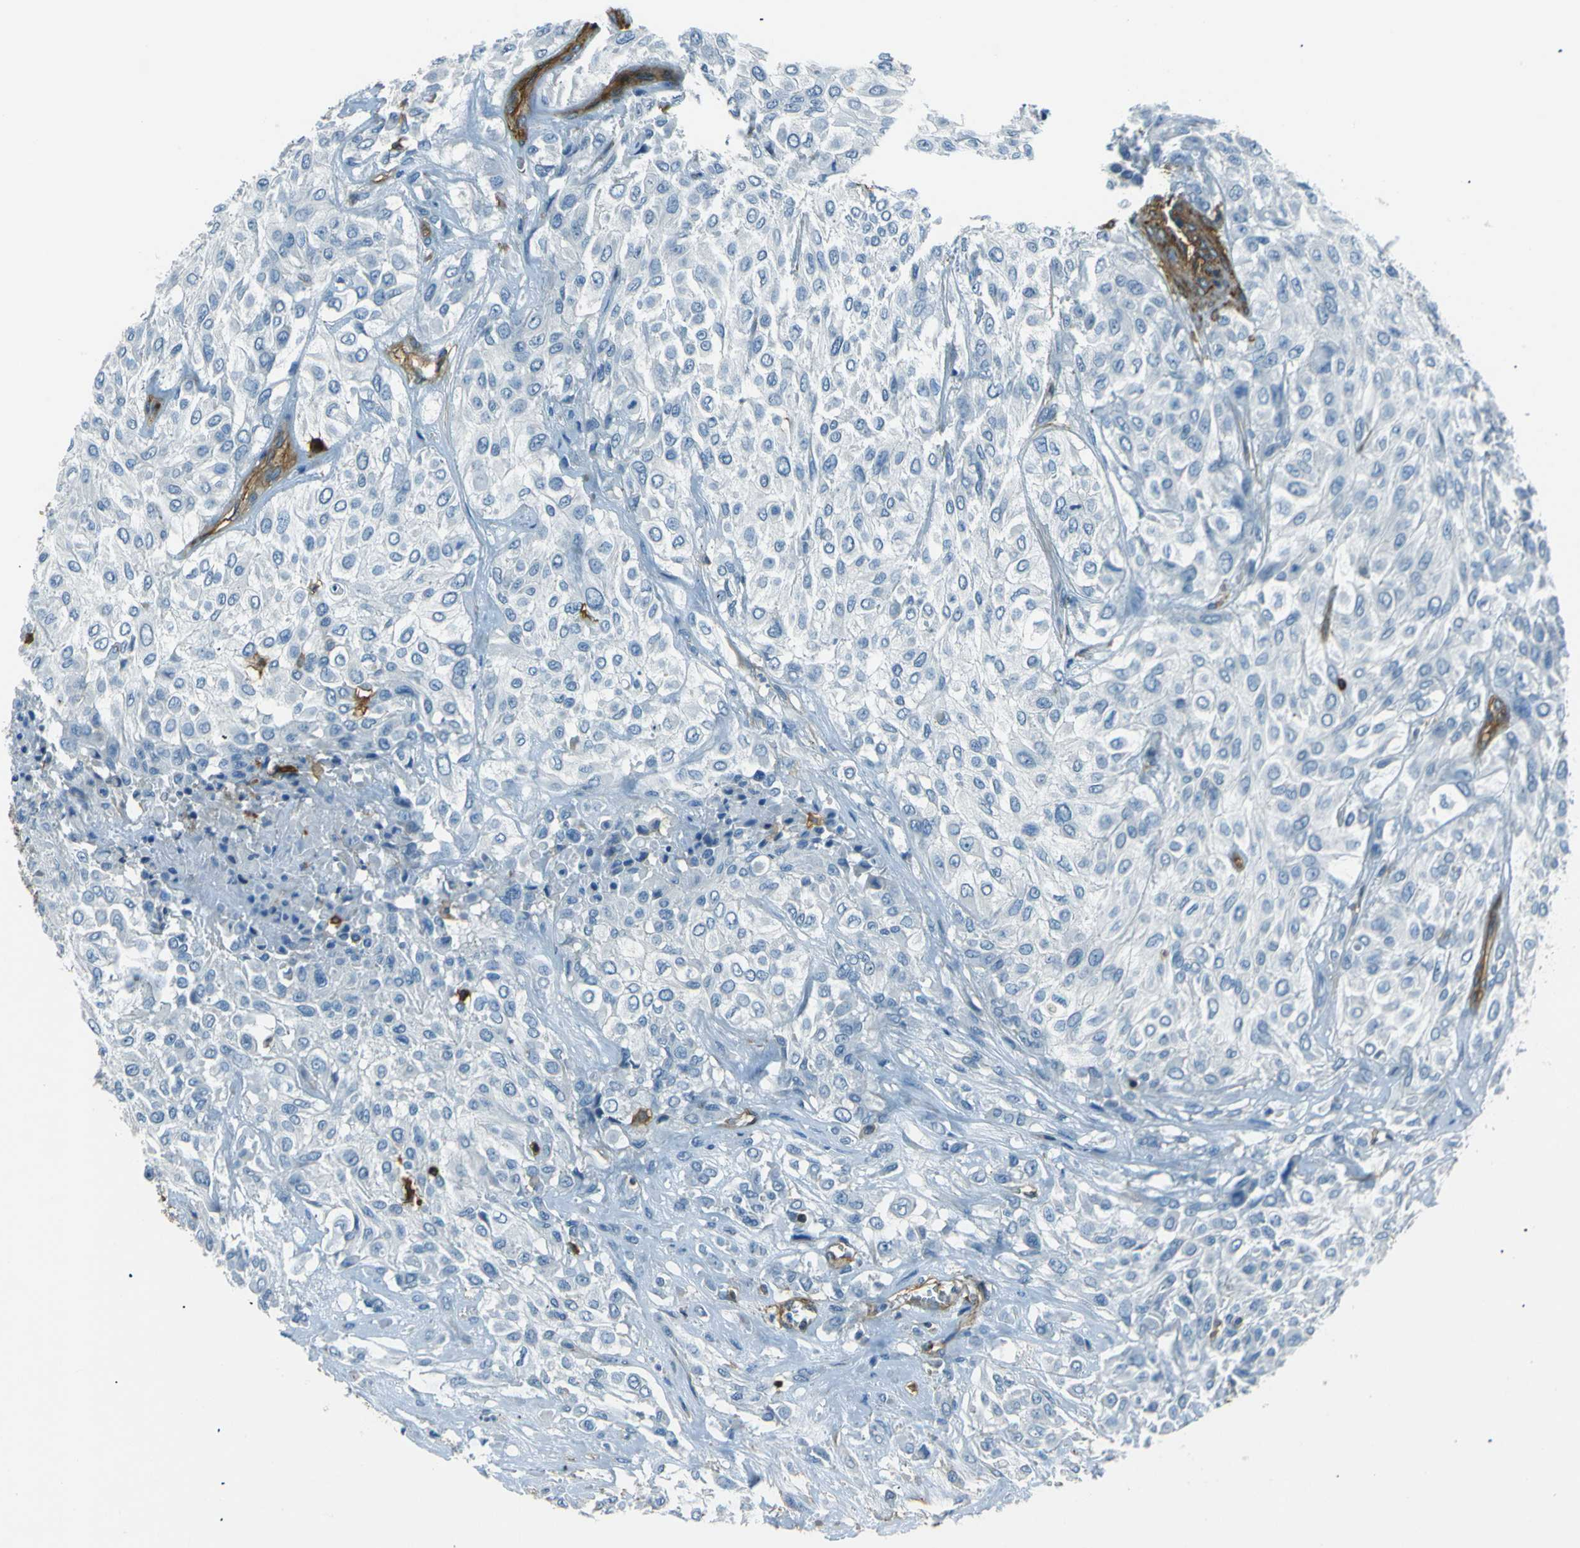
{"staining": {"intensity": "negative", "quantity": "none", "location": "none"}, "tissue": "urothelial cancer", "cell_type": "Tumor cells", "image_type": "cancer", "snomed": [{"axis": "morphology", "description": "Urothelial carcinoma, High grade"}, {"axis": "topography", "description": "Urinary bladder"}], "caption": "This is an immunohistochemistry (IHC) image of human urothelial carcinoma (high-grade). There is no expression in tumor cells.", "gene": "ENTPD1", "patient": {"sex": "male", "age": 57}}